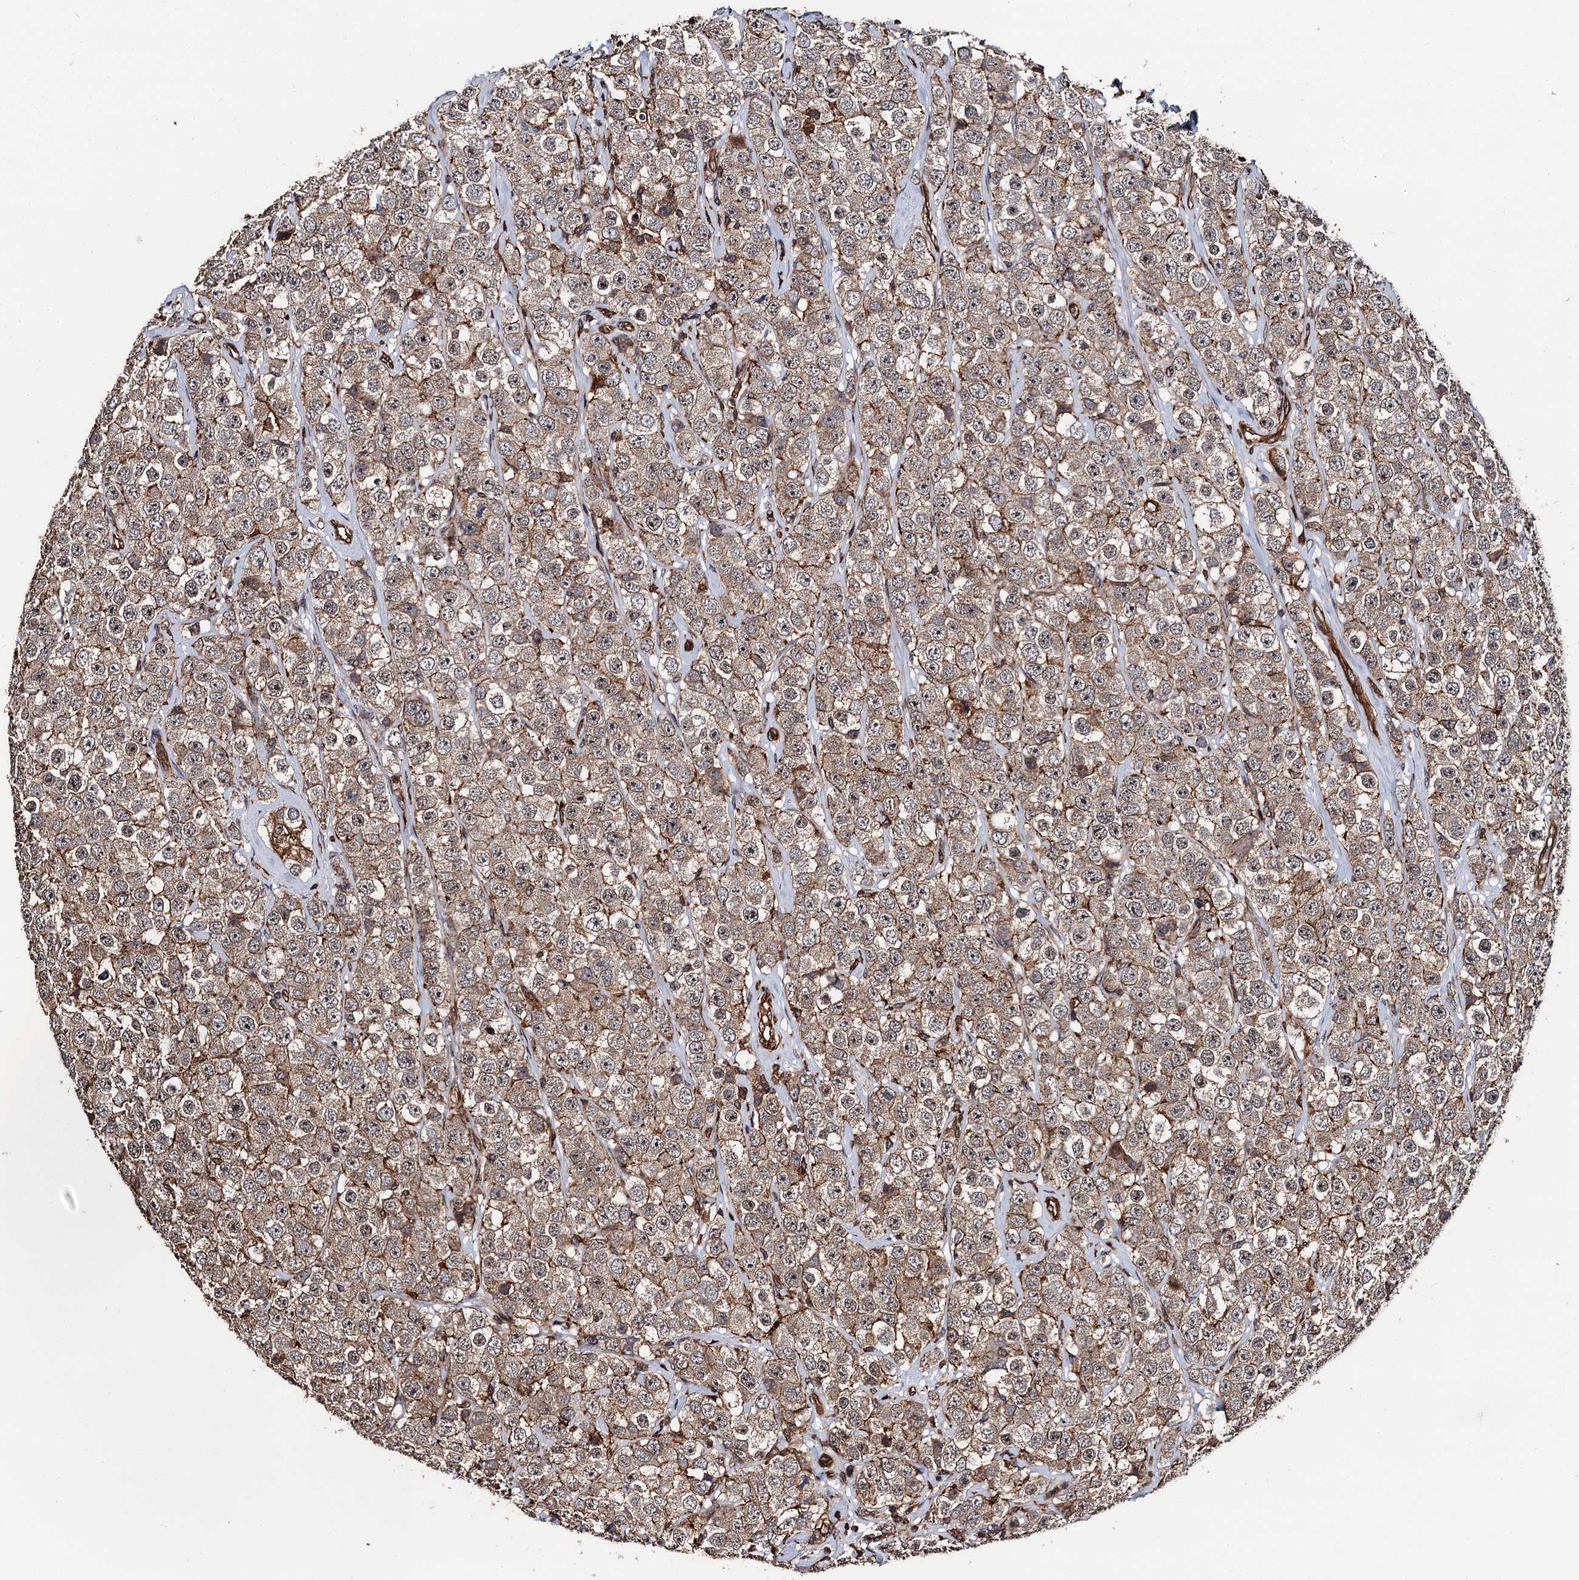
{"staining": {"intensity": "moderate", "quantity": ">75%", "location": "cytoplasmic/membranous"}, "tissue": "testis cancer", "cell_type": "Tumor cells", "image_type": "cancer", "snomed": [{"axis": "morphology", "description": "Seminoma, NOS"}, {"axis": "topography", "description": "Testis"}], "caption": "Brown immunohistochemical staining in human testis cancer (seminoma) reveals moderate cytoplasmic/membranous staining in approximately >75% of tumor cells. (brown staining indicates protein expression, while blue staining denotes nuclei).", "gene": "BORA", "patient": {"sex": "male", "age": 28}}